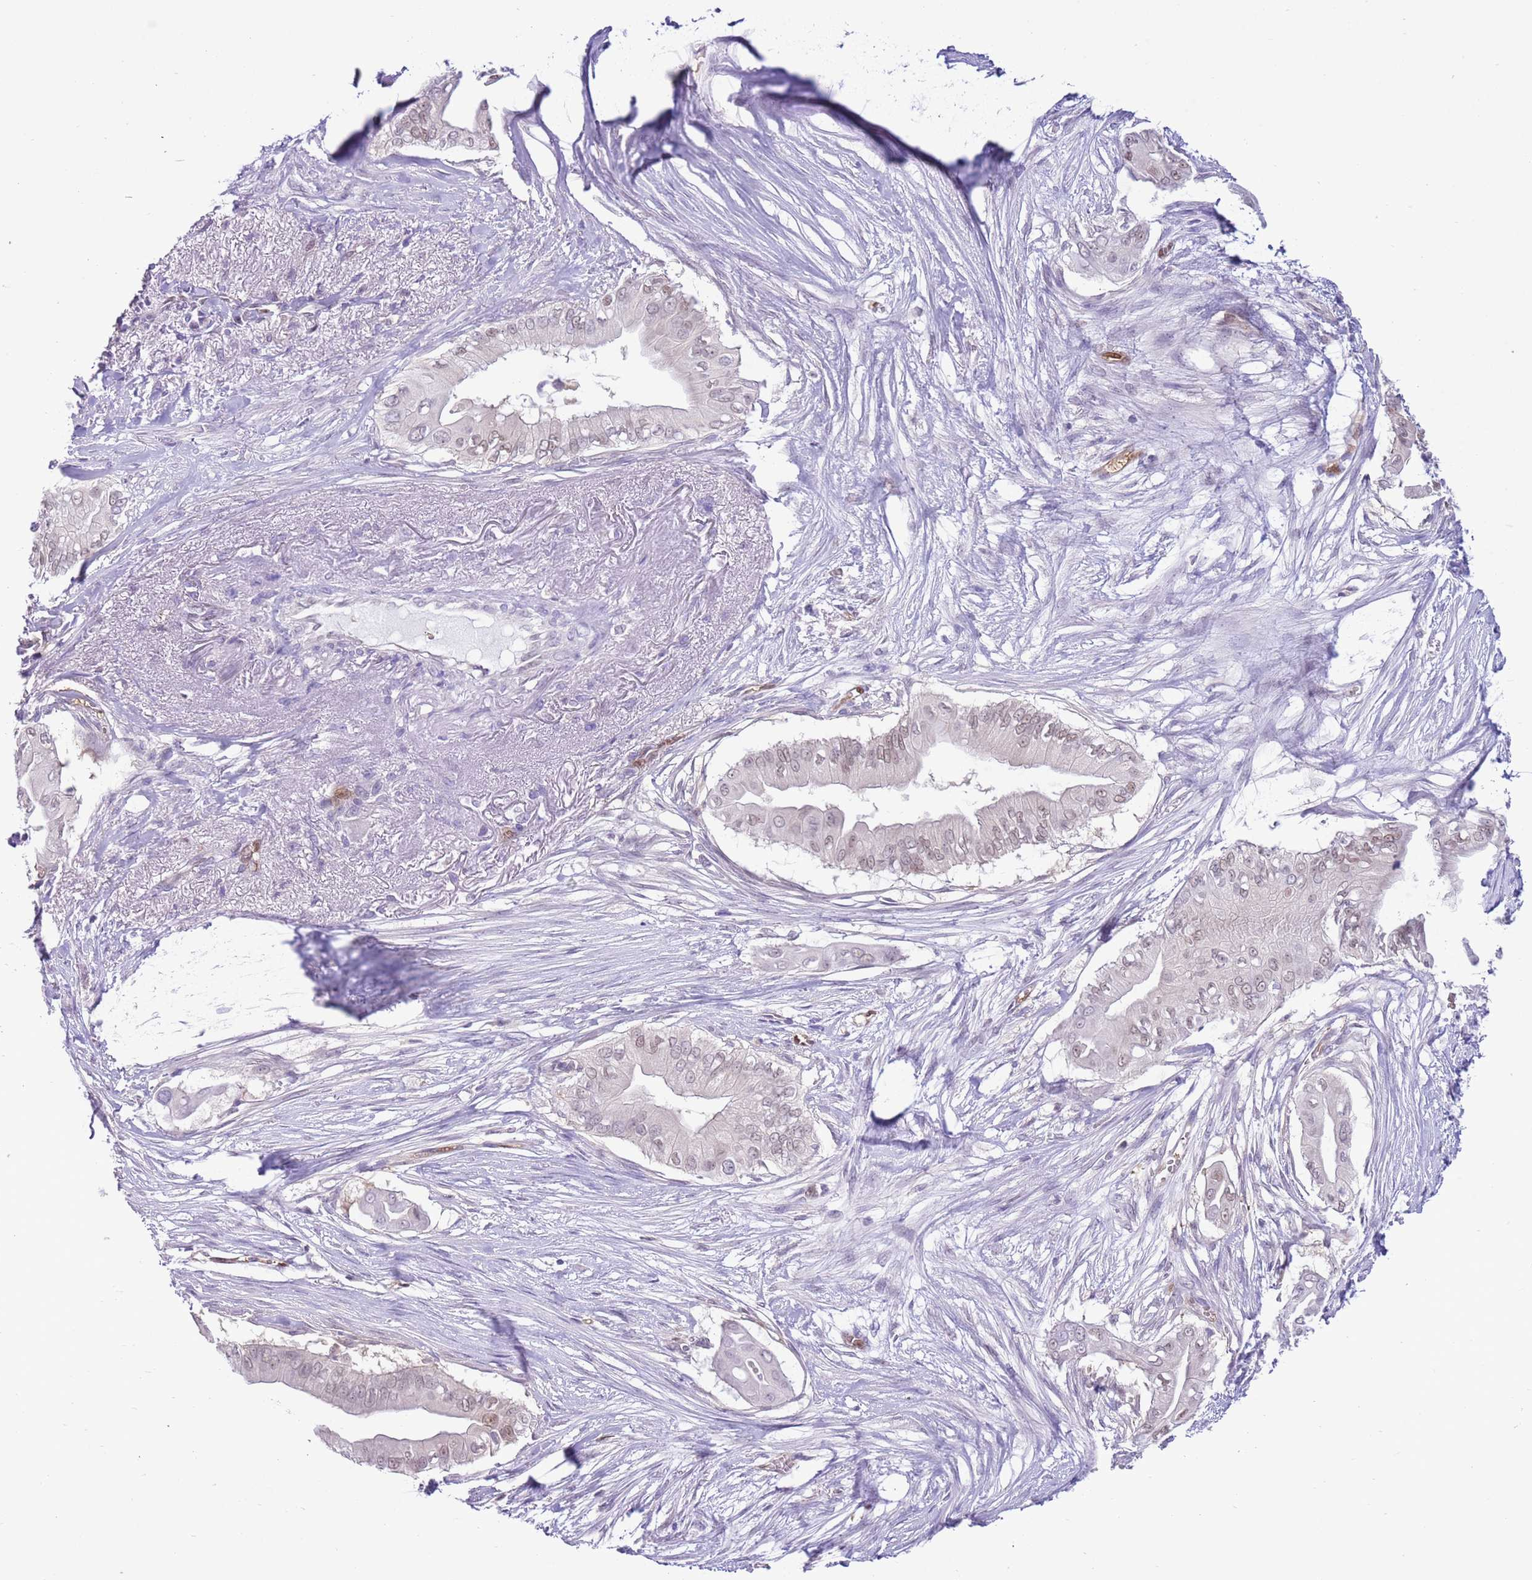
{"staining": {"intensity": "weak", "quantity": ">75%", "location": "nuclear"}, "tissue": "pancreatic cancer", "cell_type": "Tumor cells", "image_type": "cancer", "snomed": [{"axis": "morphology", "description": "Adenocarcinoma, NOS"}, {"axis": "topography", "description": "Pancreas"}], "caption": "Weak nuclear staining is present in about >75% of tumor cells in pancreatic adenocarcinoma.", "gene": "DDI2", "patient": {"sex": "male", "age": 71}}